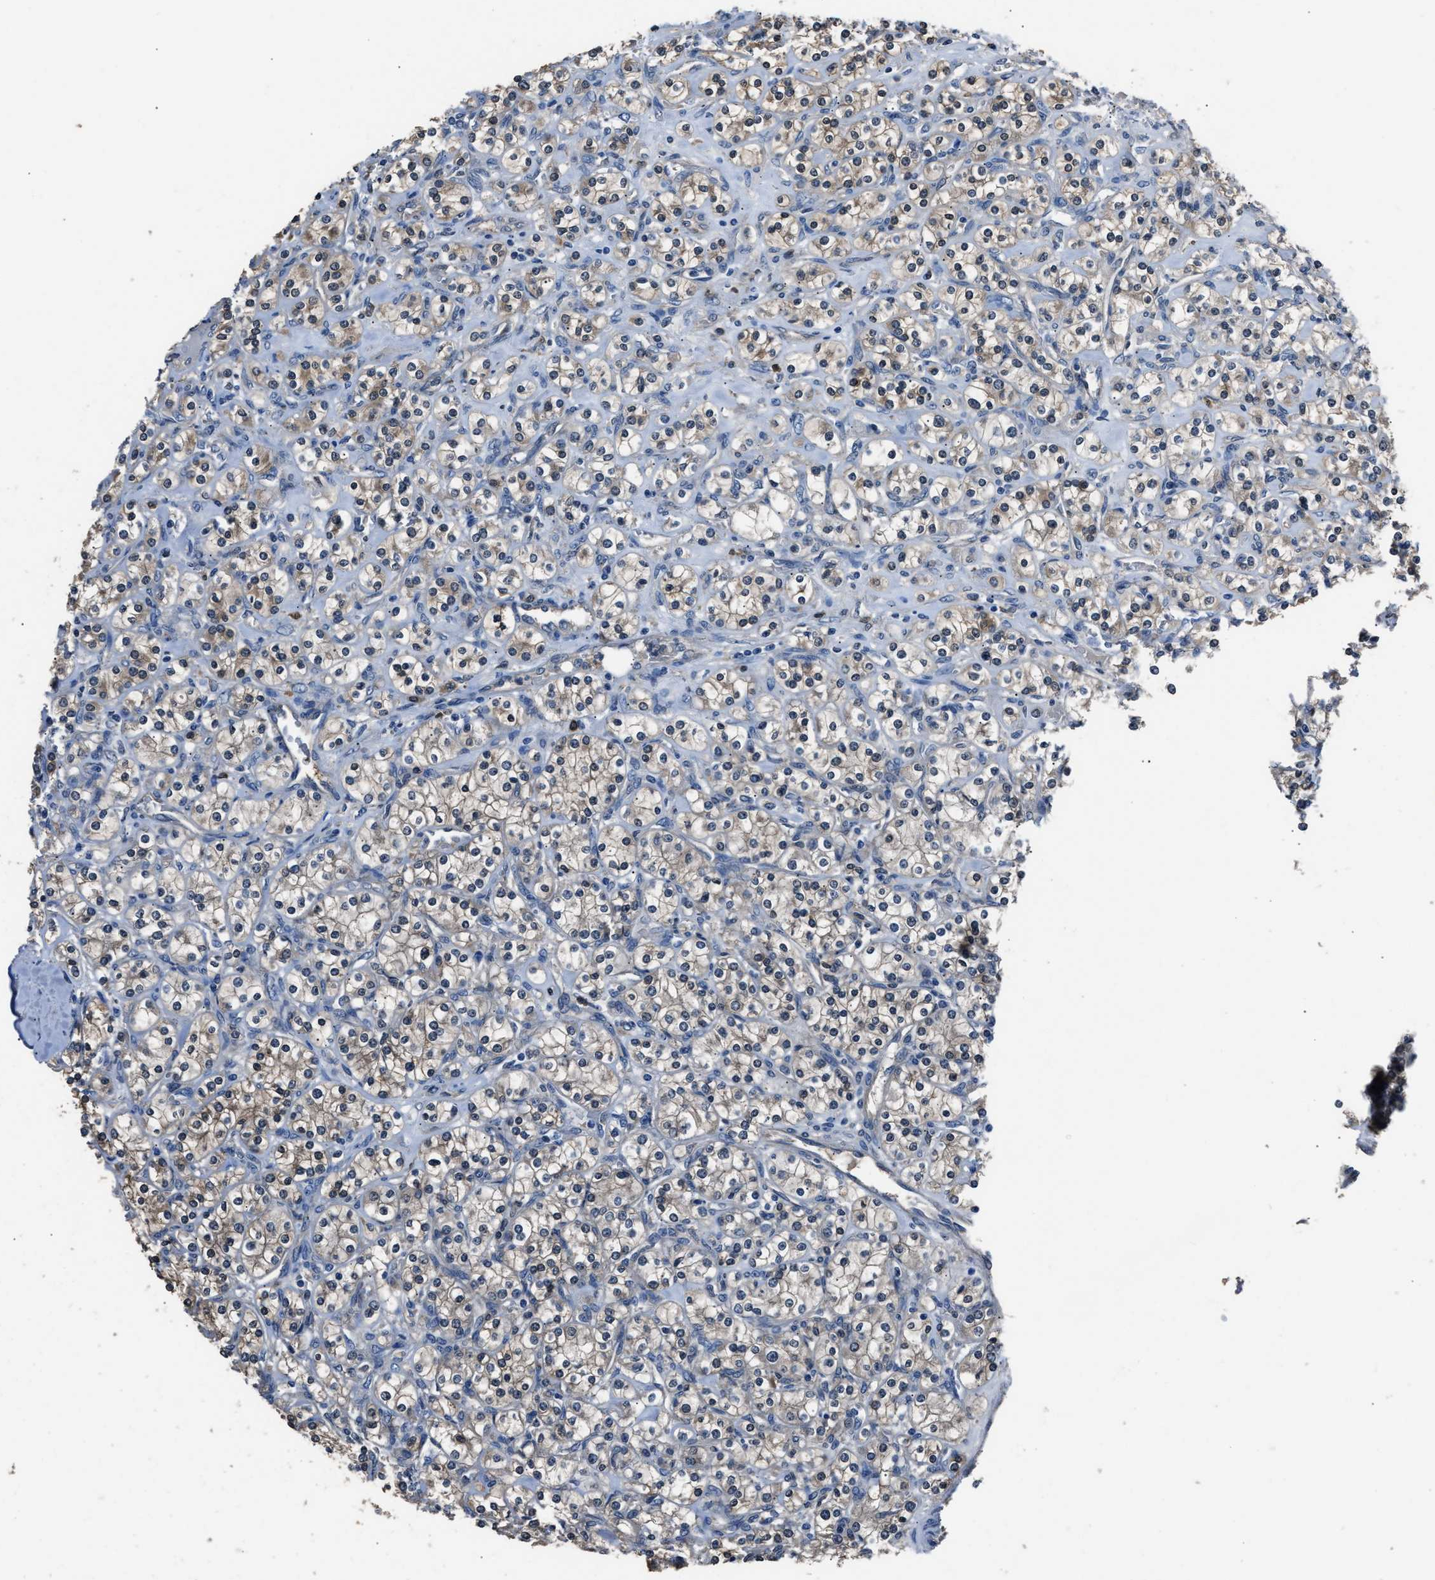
{"staining": {"intensity": "weak", "quantity": ">75%", "location": "cytoplasmic/membranous"}, "tissue": "renal cancer", "cell_type": "Tumor cells", "image_type": "cancer", "snomed": [{"axis": "morphology", "description": "Adenocarcinoma, NOS"}, {"axis": "topography", "description": "Kidney"}], "caption": "Protein staining of renal adenocarcinoma tissue displays weak cytoplasmic/membranous positivity in about >75% of tumor cells.", "gene": "GSTP1", "patient": {"sex": "male", "age": 77}}